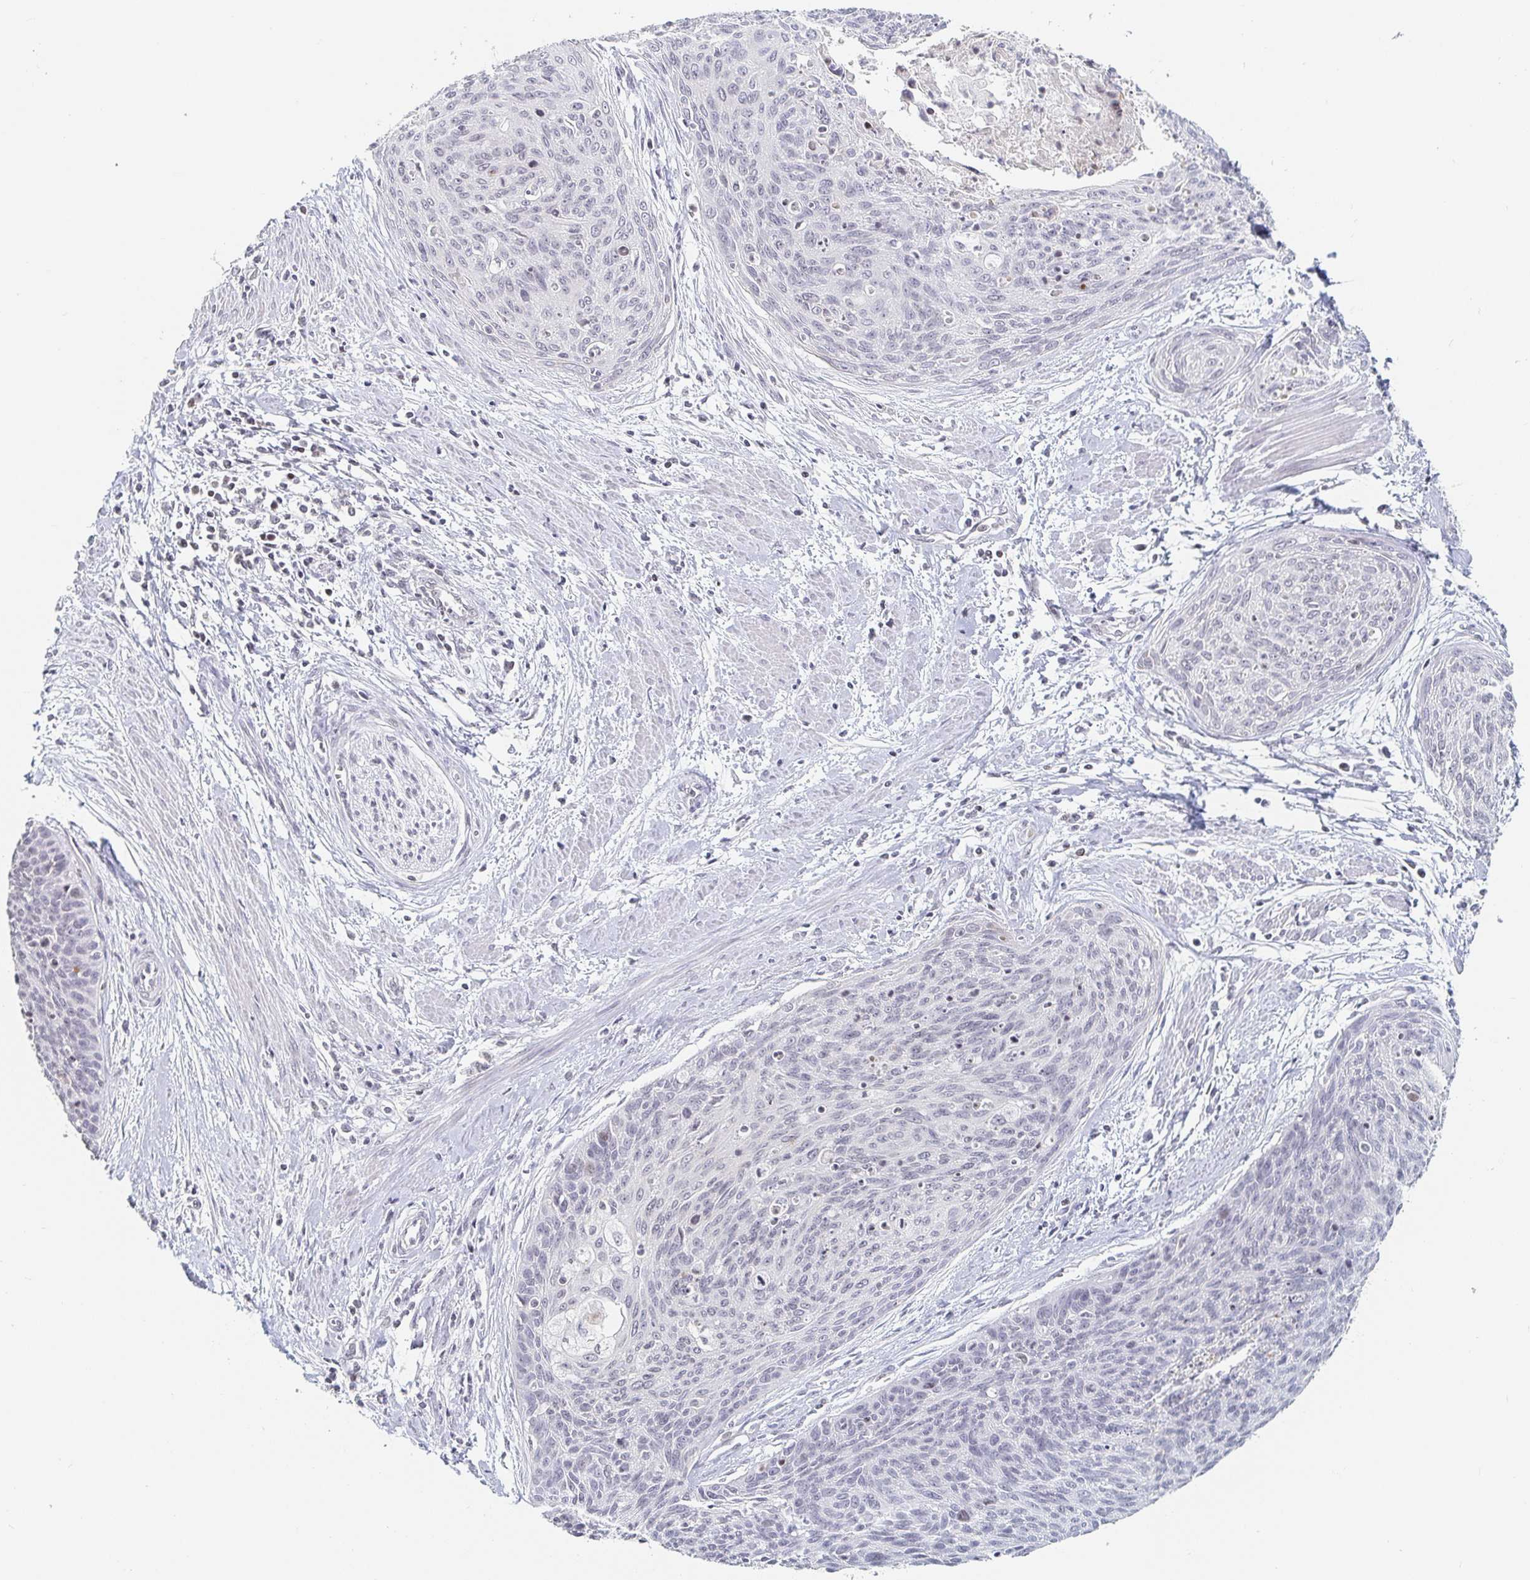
{"staining": {"intensity": "negative", "quantity": "none", "location": "none"}, "tissue": "cervical cancer", "cell_type": "Tumor cells", "image_type": "cancer", "snomed": [{"axis": "morphology", "description": "Squamous cell carcinoma, NOS"}, {"axis": "topography", "description": "Cervix"}], "caption": "IHC of human cervical squamous cell carcinoma exhibits no staining in tumor cells. (Stains: DAB immunohistochemistry (IHC) with hematoxylin counter stain, Microscopy: brightfield microscopy at high magnification).", "gene": "NME9", "patient": {"sex": "female", "age": 55}}